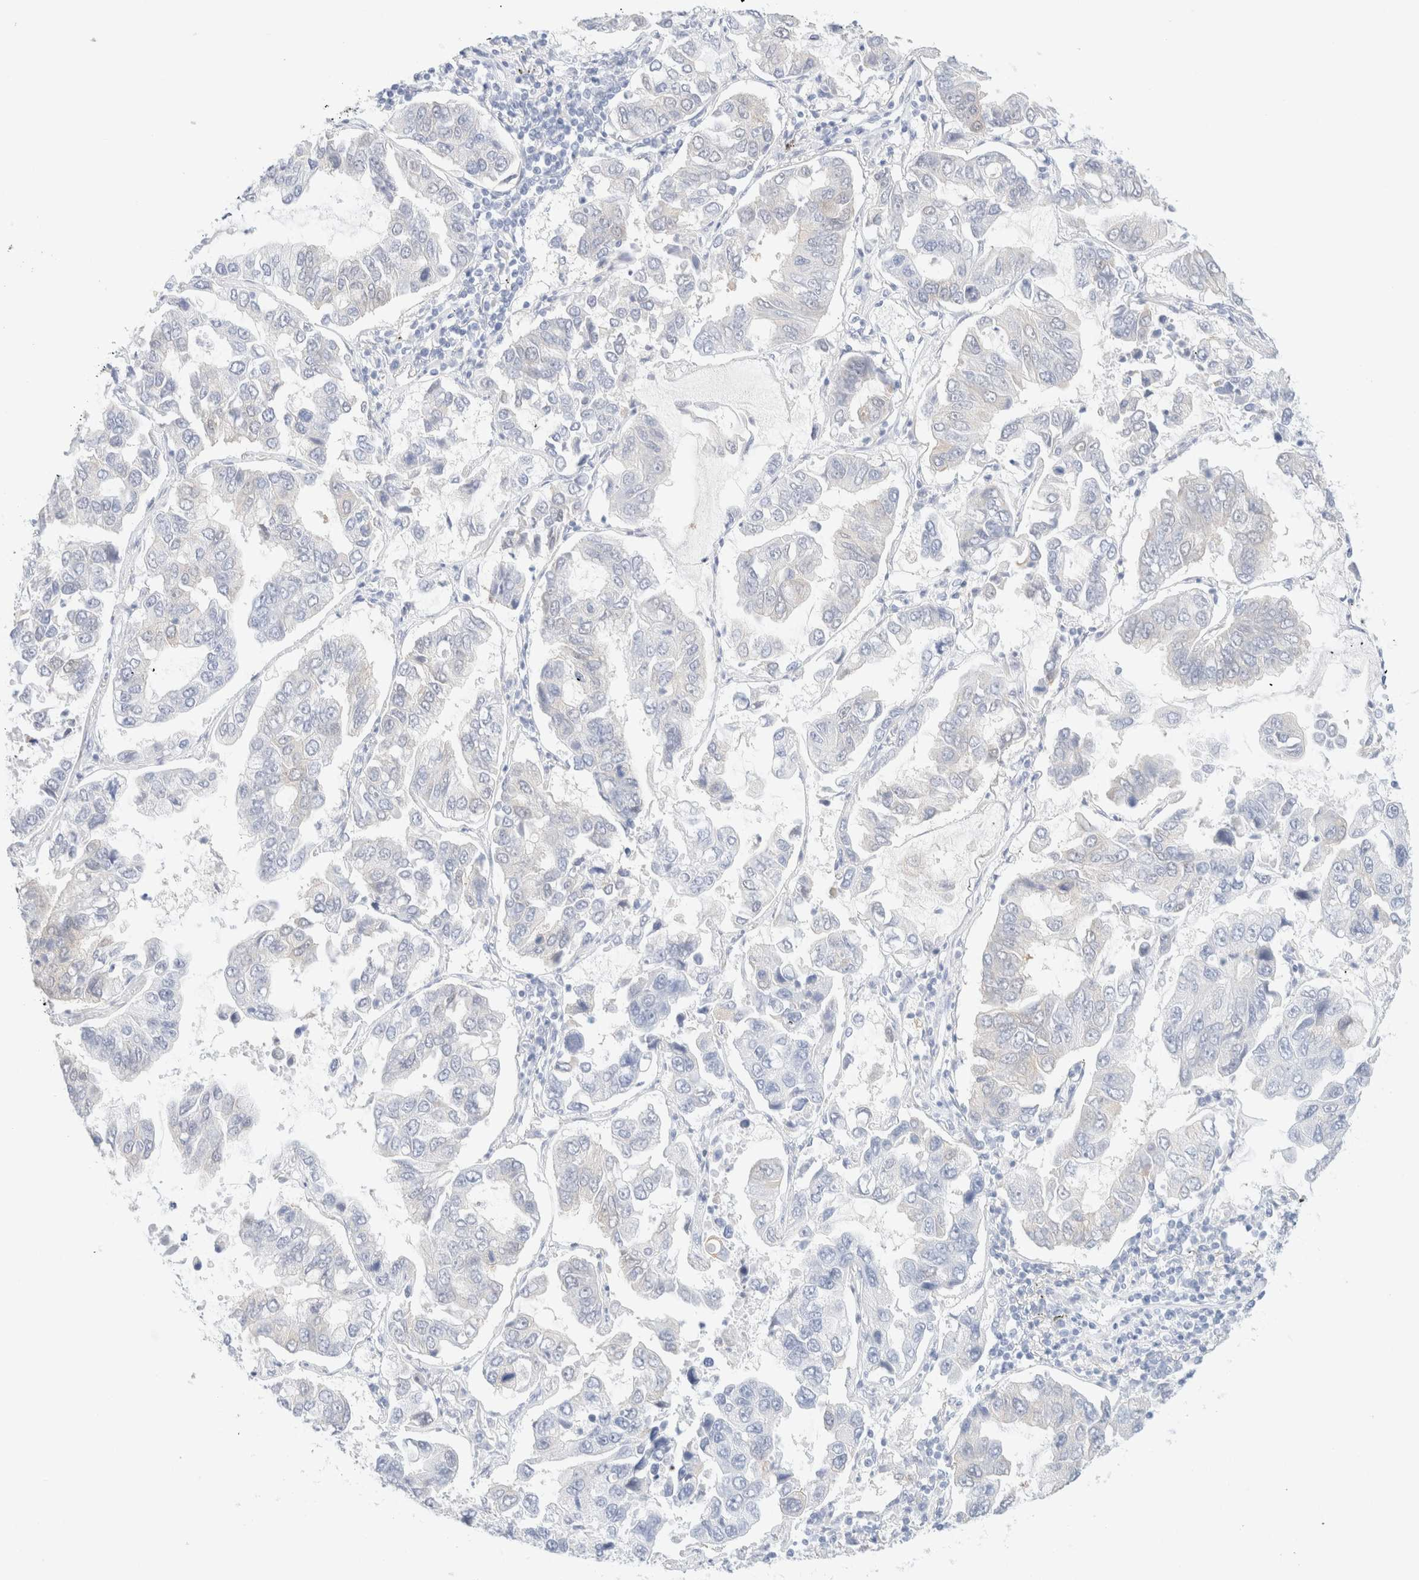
{"staining": {"intensity": "negative", "quantity": "none", "location": "none"}, "tissue": "lung cancer", "cell_type": "Tumor cells", "image_type": "cancer", "snomed": [{"axis": "morphology", "description": "Adenocarcinoma, NOS"}, {"axis": "topography", "description": "Lung"}], "caption": "This is an immunohistochemistry (IHC) image of adenocarcinoma (lung). There is no expression in tumor cells.", "gene": "KRT15", "patient": {"sex": "male", "age": 64}}